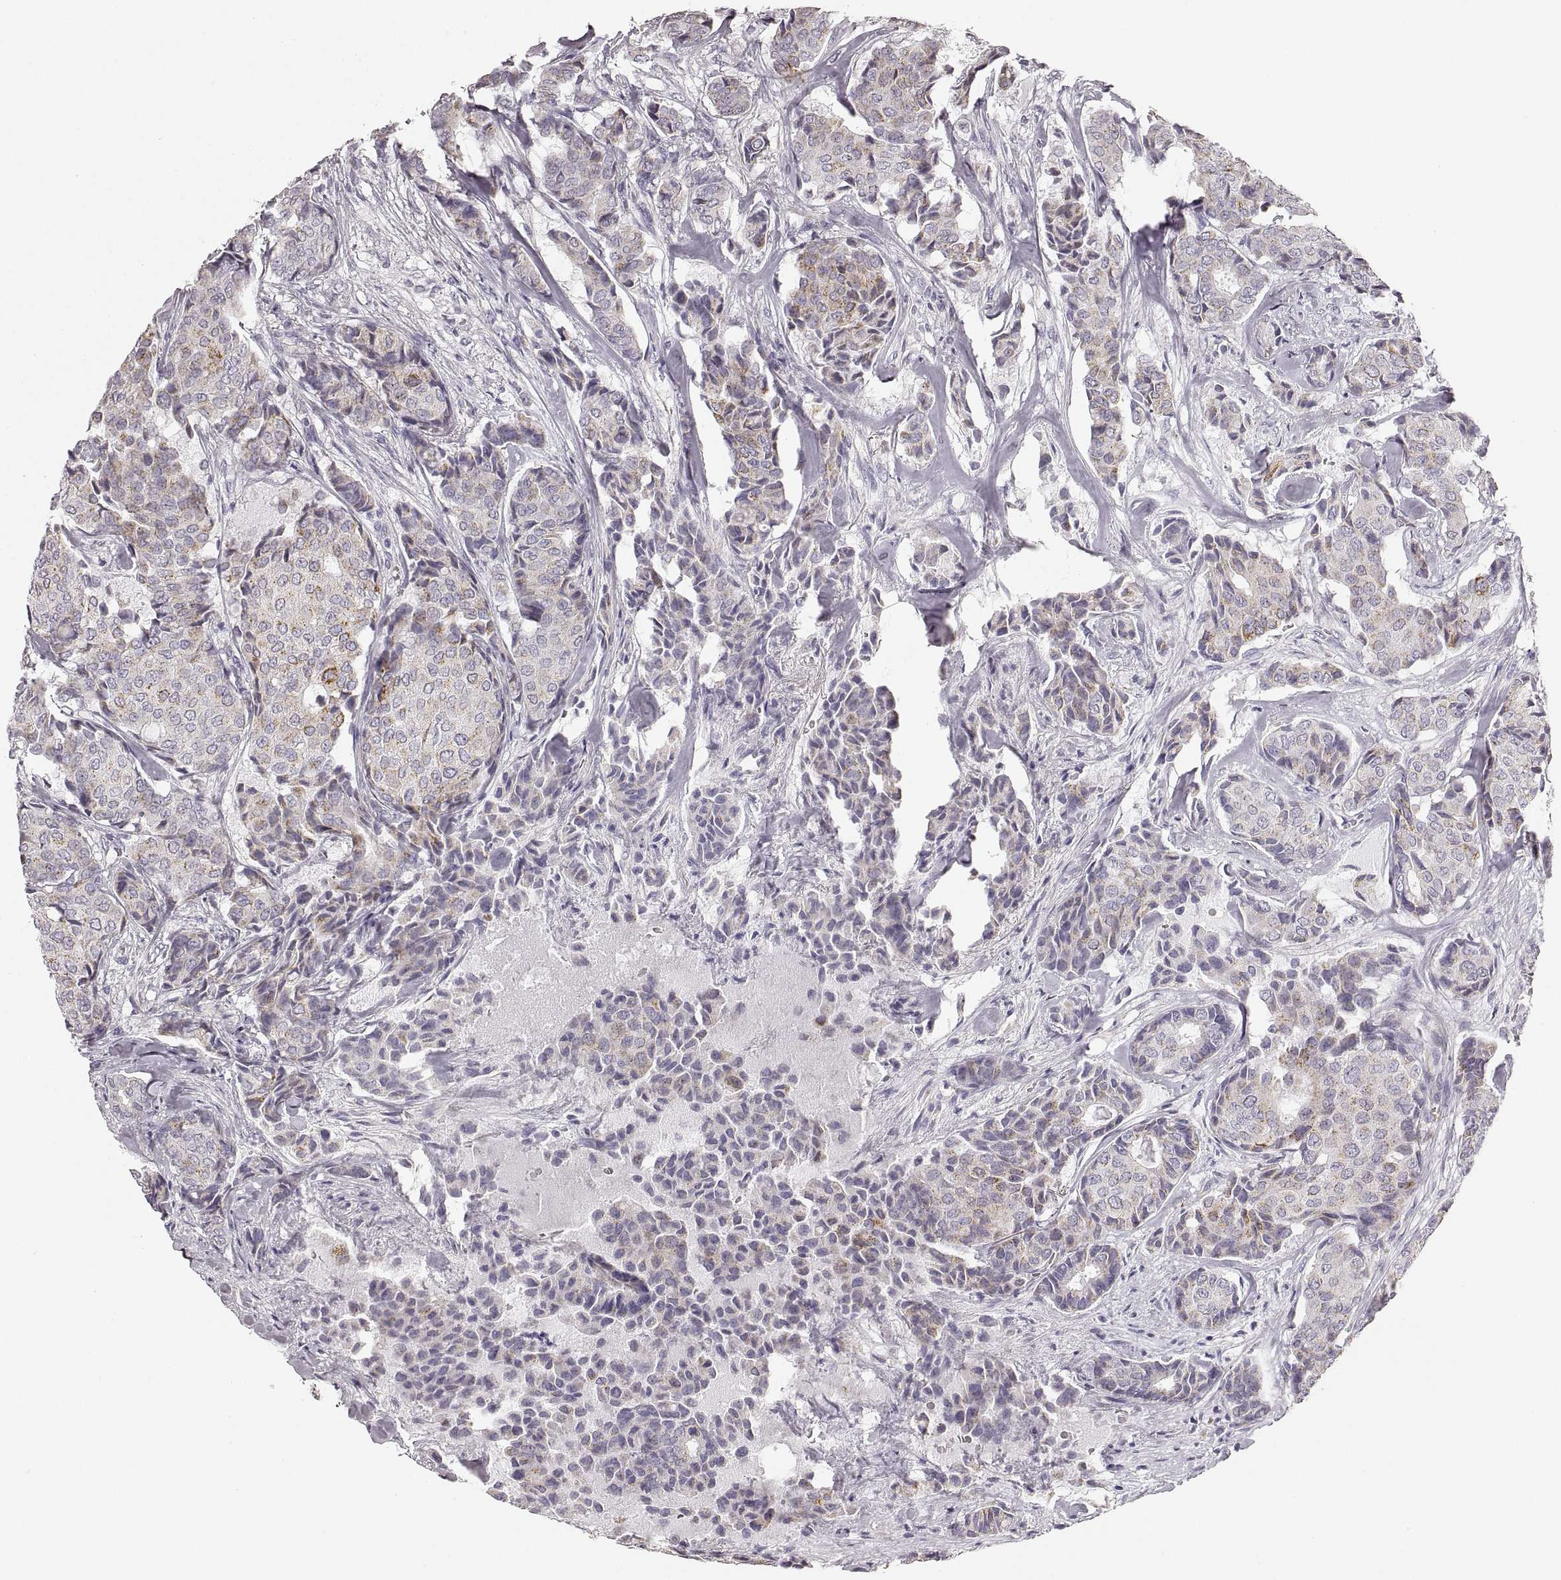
{"staining": {"intensity": "moderate", "quantity": "<25%", "location": "cytoplasmic/membranous"}, "tissue": "breast cancer", "cell_type": "Tumor cells", "image_type": "cancer", "snomed": [{"axis": "morphology", "description": "Duct carcinoma"}, {"axis": "topography", "description": "Breast"}], "caption": "Breast cancer (intraductal carcinoma) stained with DAB (3,3'-diaminobenzidine) immunohistochemistry displays low levels of moderate cytoplasmic/membranous positivity in approximately <25% of tumor cells.", "gene": "RDH13", "patient": {"sex": "female", "age": 75}}